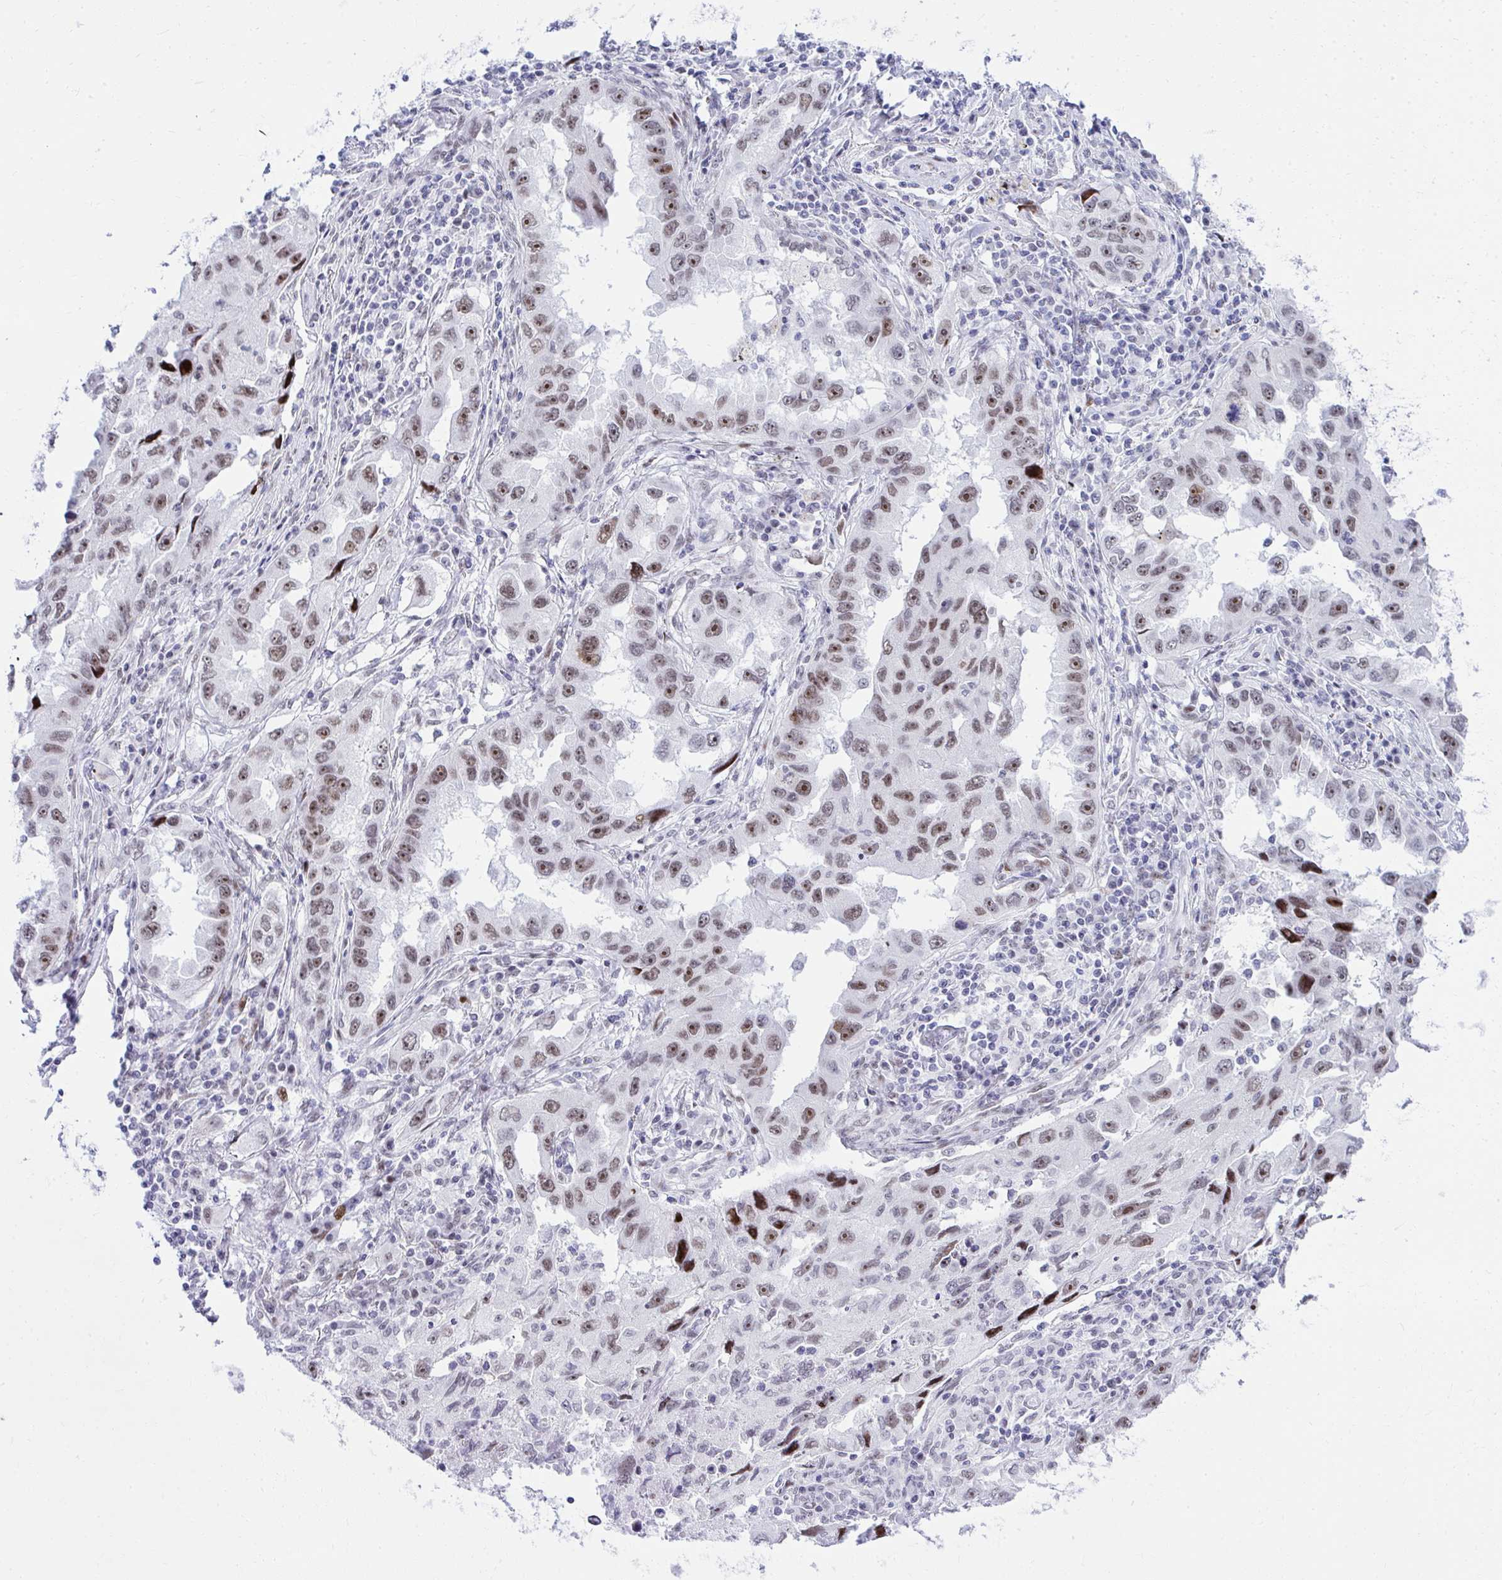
{"staining": {"intensity": "moderate", "quantity": ">75%", "location": "nuclear"}, "tissue": "lung cancer", "cell_type": "Tumor cells", "image_type": "cancer", "snomed": [{"axis": "morphology", "description": "Adenocarcinoma, NOS"}, {"axis": "topography", "description": "Lung"}], "caption": "There is medium levels of moderate nuclear expression in tumor cells of lung cancer, as demonstrated by immunohistochemical staining (brown color).", "gene": "GLDN", "patient": {"sex": "female", "age": 73}}